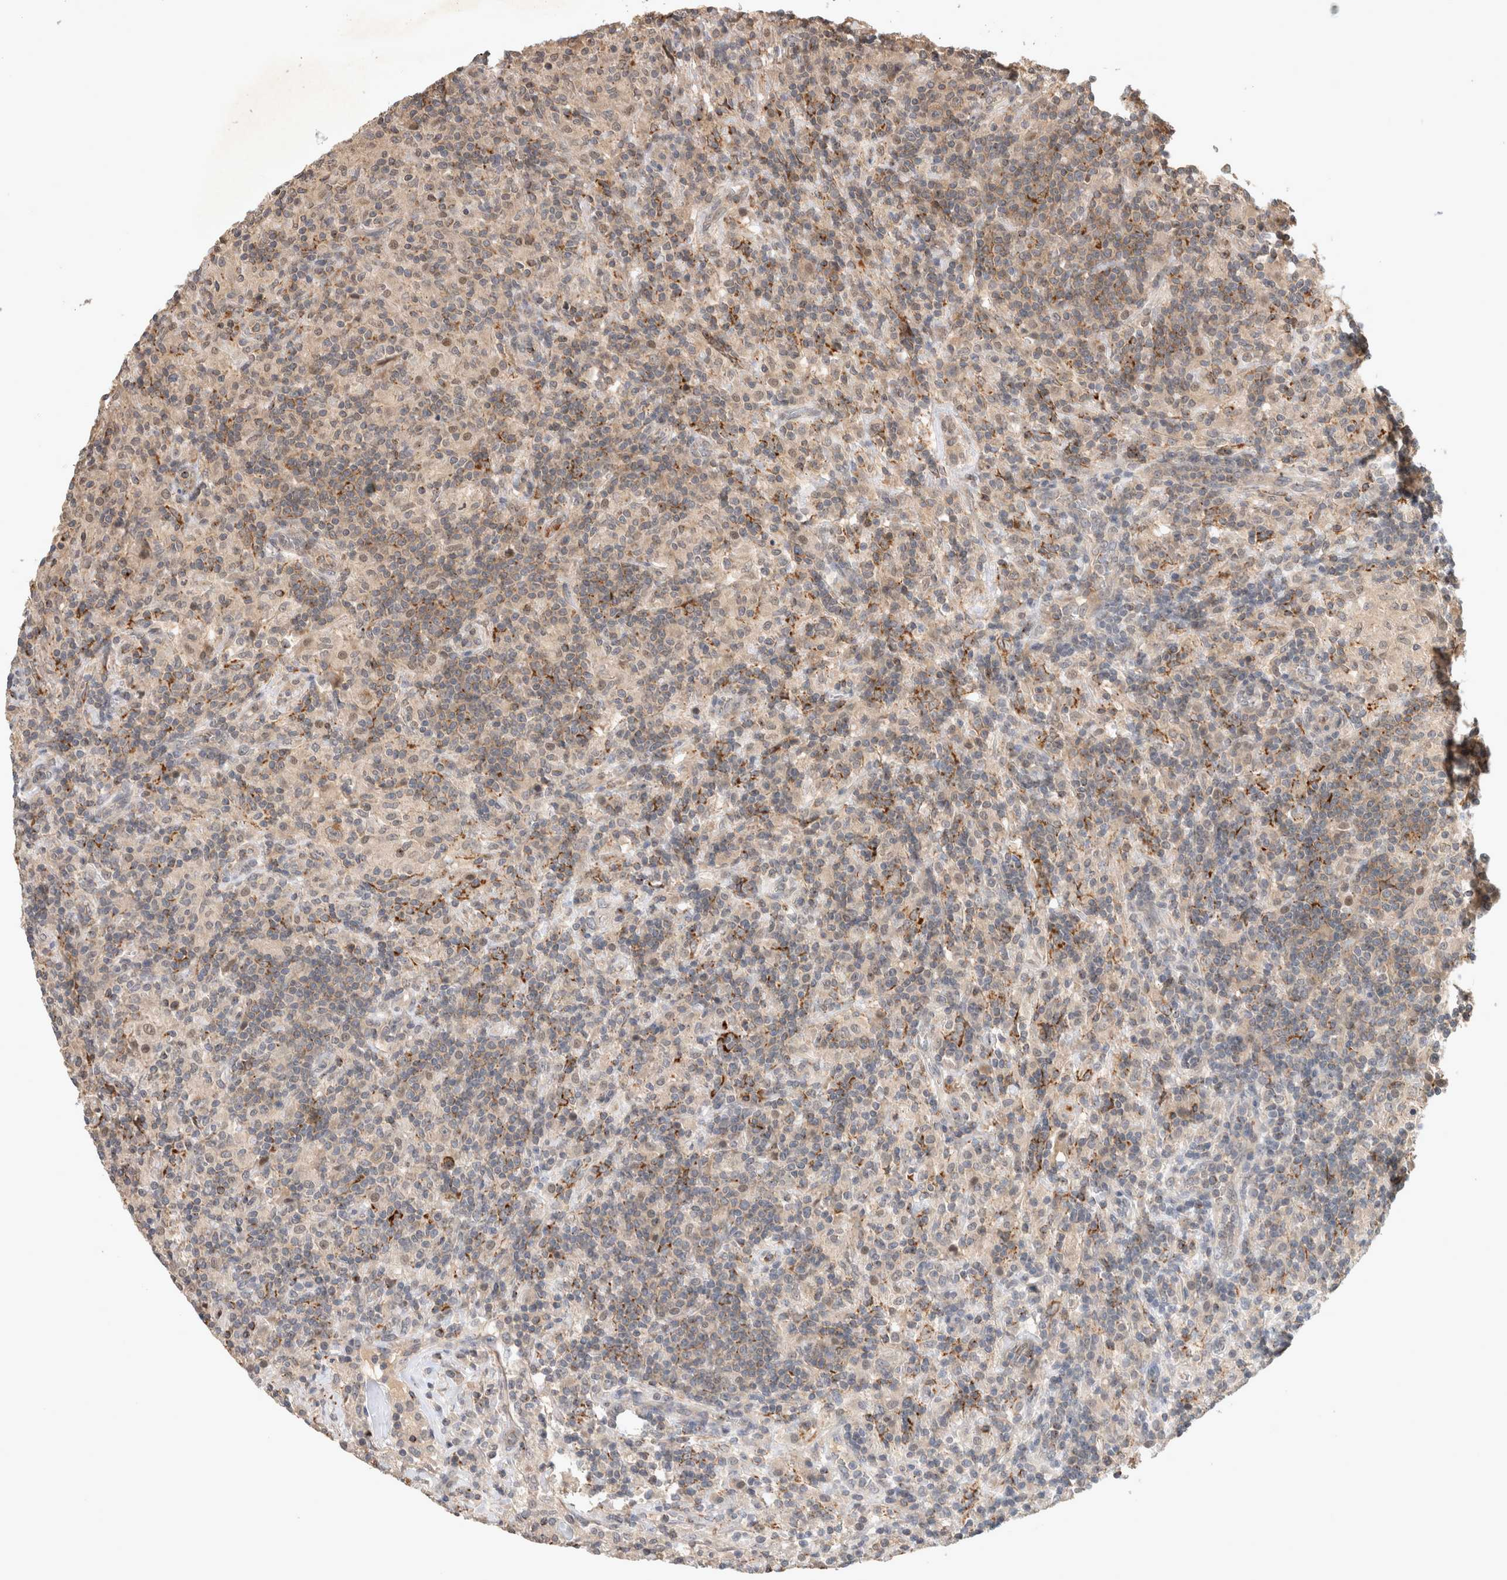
{"staining": {"intensity": "weak", "quantity": "25%-75%", "location": "cytoplasmic/membranous"}, "tissue": "lymphoma", "cell_type": "Tumor cells", "image_type": "cancer", "snomed": [{"axis": "morphology", "description": "Hodgkin's disease, NOS"}, {"axis": "topography", "description": "Lymph node"}], "caption": "An IHC histopathology image of neoplastic tissue is shown. Protein staining in brown shows weak cytoplasmic/membranous positivity in lymphoma within tumor cells. (Stains: DAB (3,3'-diaminobenzidine) in brown, nuclei in blue, Microscopy: brightfield microscopy at high magnification).", "gene": "SERAC1", "patient": {"sex": "male", "age": 70}}